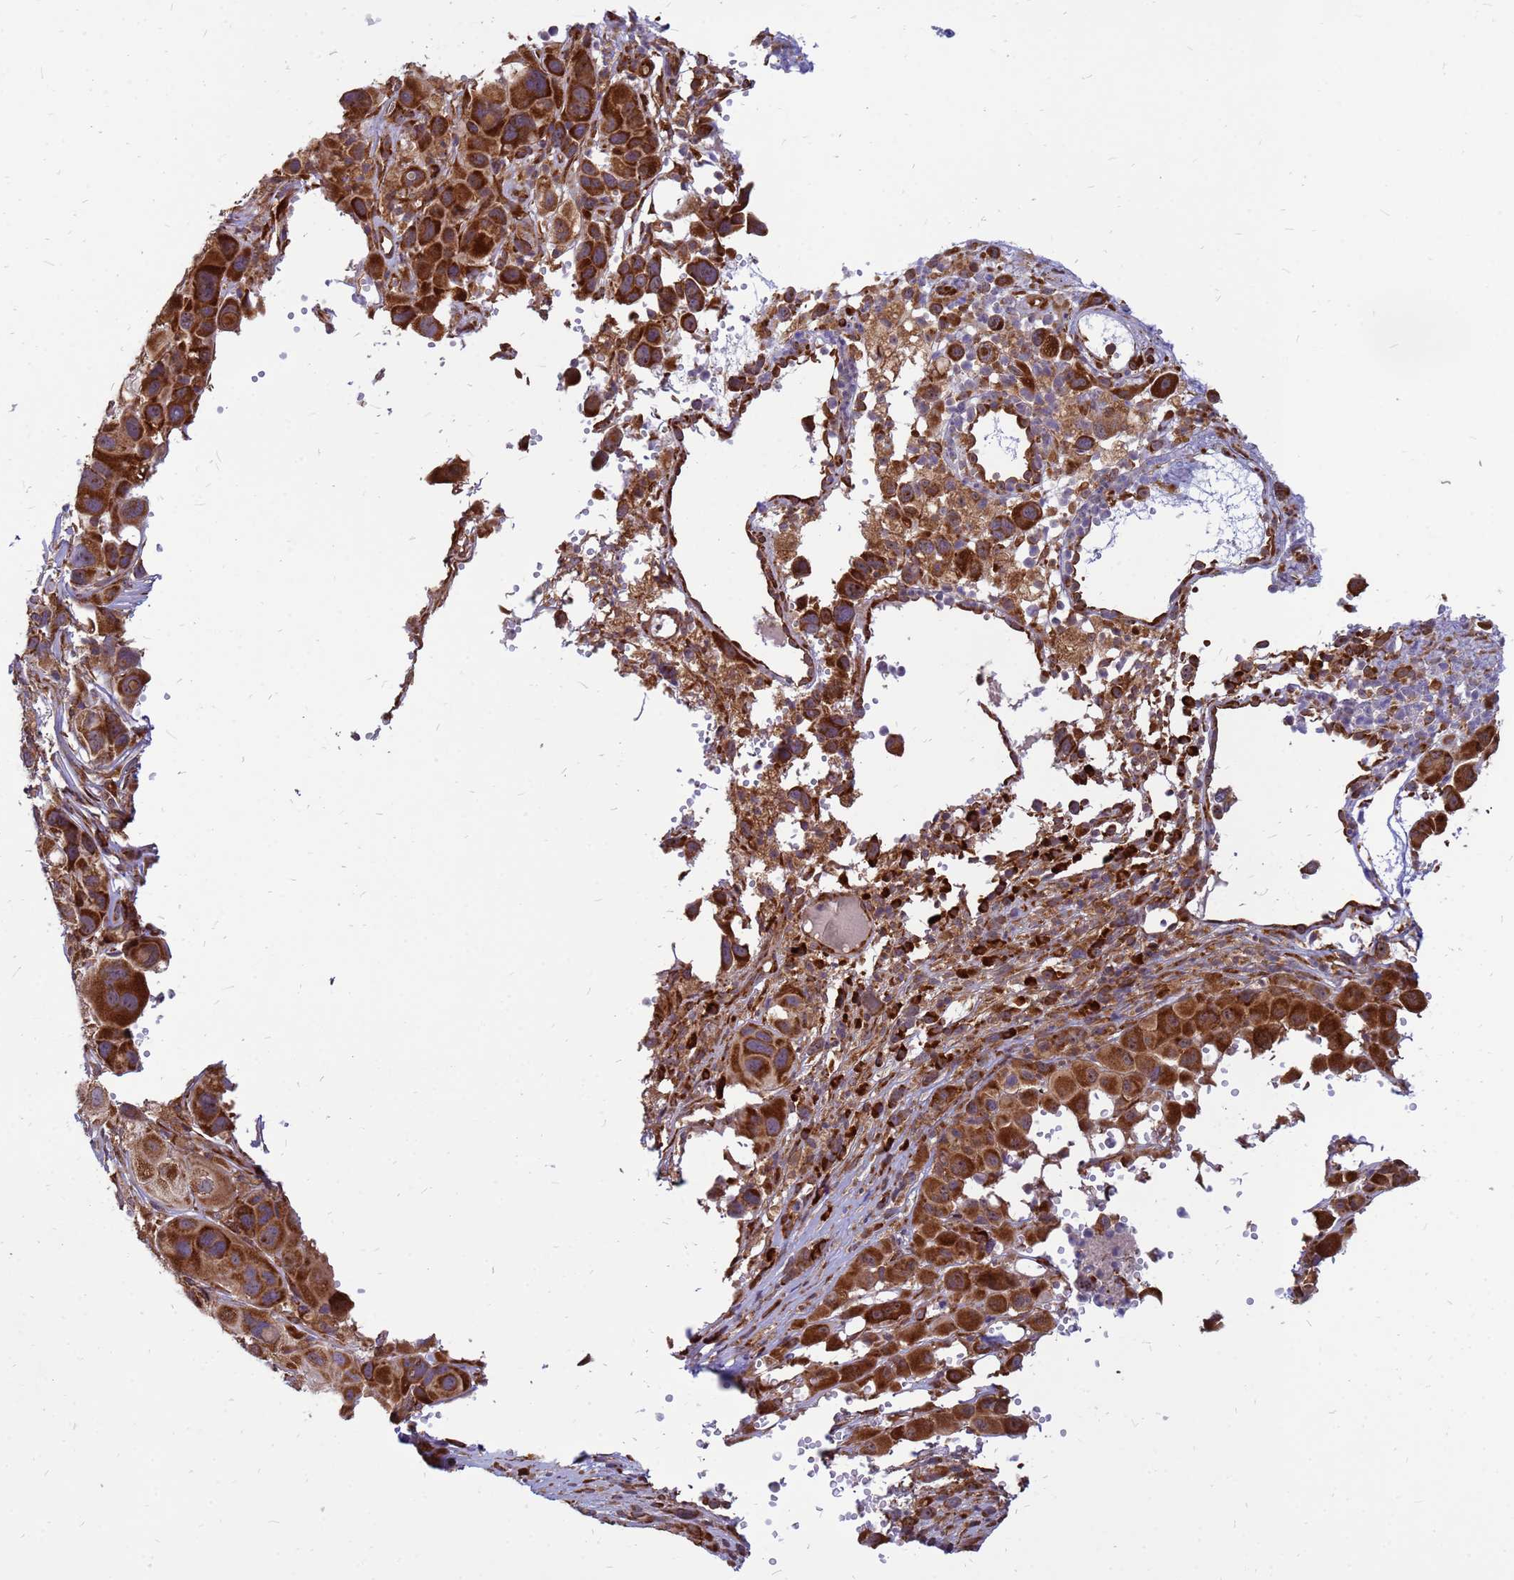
{"staining": {"intensity": "strong", "quantity": ">75%", "location": "cytoplasmic/membranous"}, "tissue": "melanoma", "cell_type": "Tumor cells", "image_type": "cancer", "snomed": [{"axis": "morphology", "description": "Malignant melanoma, NOS"}, {"axis": "topography", "description": "Skin of trunk"}], "caption": "Malignant melanoma tissue displays strong cytoplasmic/membranous positivity in approximately >75% of tumor cells", "gene": "RPL8", "patient": {"sex": "male", "age": 71}}